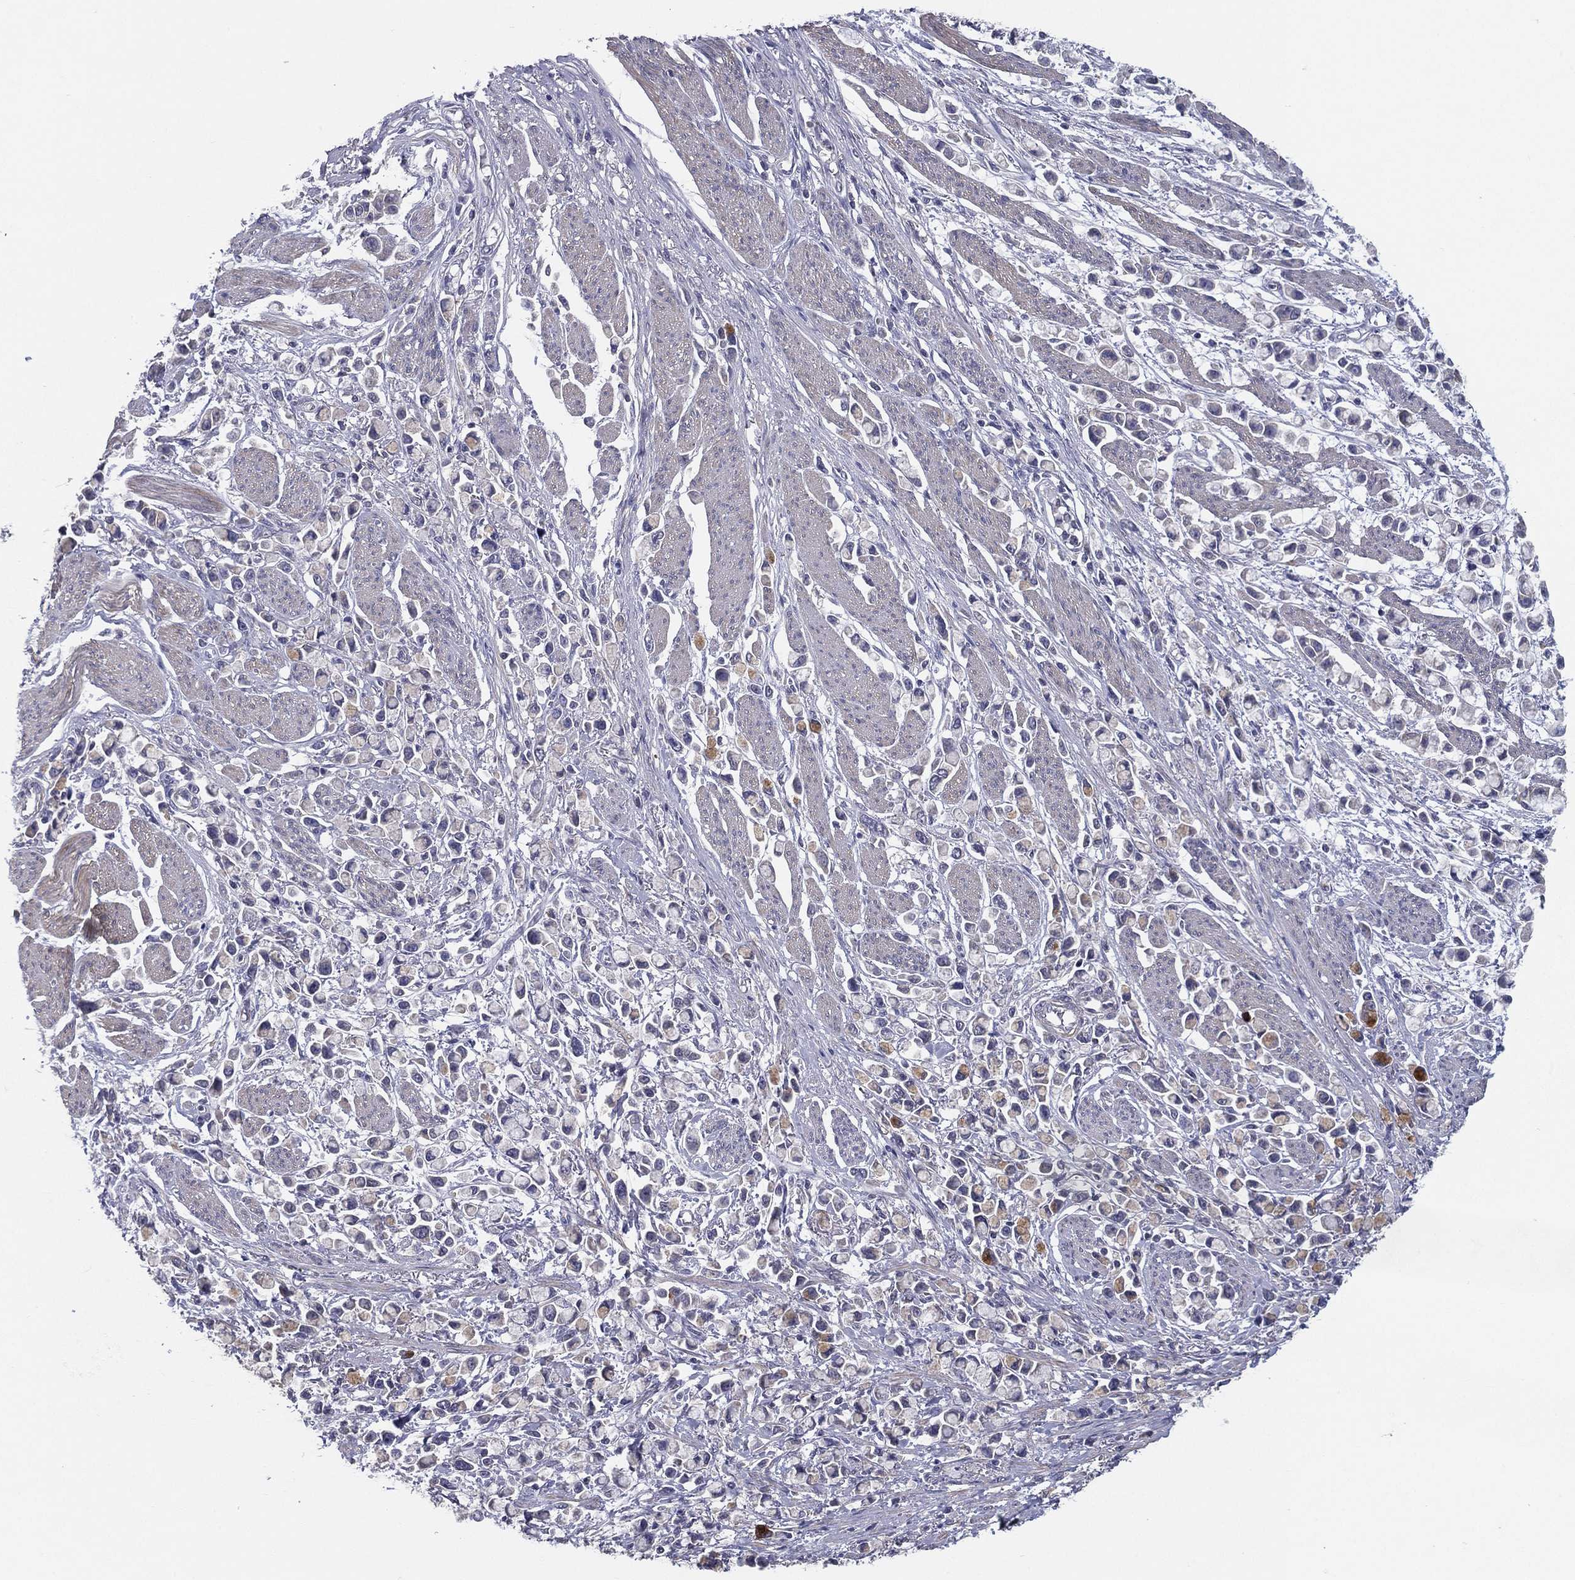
{"staining": {"intensity": "negative", "quantity": "none", "location": "none"}, "tissue": "stomach cancer", "cell_type": "Tumor cells", "image_type": "cancer", "snomed": [{"axis": "morphology", "description": "Adenocarcinoma, NOS"}, {"axis": "topography", "description": "Stomach"}], "caption": "The micrograph reveals no significant staining in tumor cells of adenocarcinoma (stomach).", "gene": "PCSK1", "patient": {"sex": "female", "age": 81}}